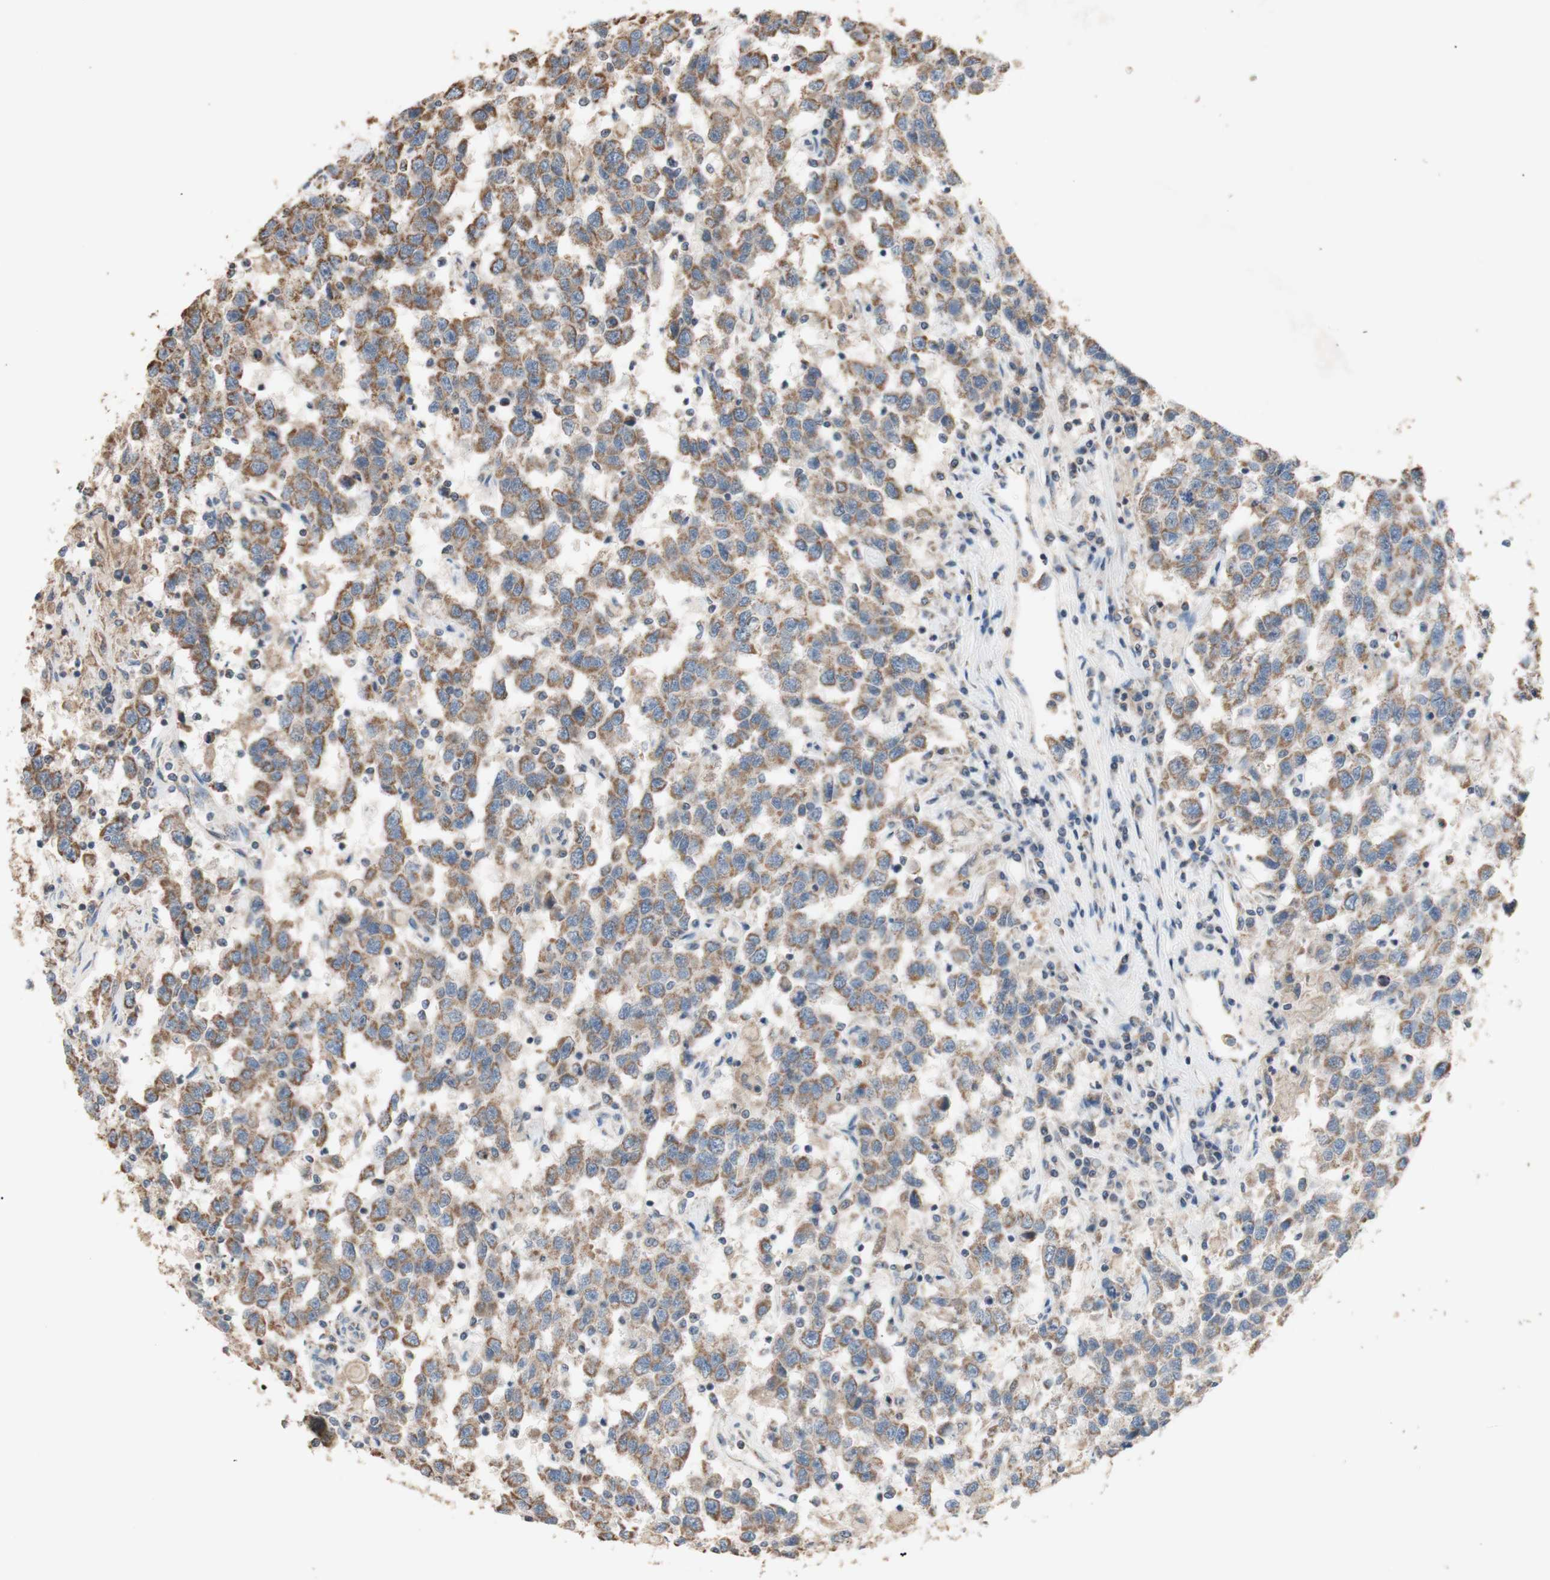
{"staining": {"intensity": "moderate", "quantity": ">75%", "location": "cytoplasmic/membranous"}, "tissue": "testis cancer", "cell_type": "Tumor cells", "image_type": "cancer", "snomed": [{"axis": "morphology", "description": "Seminoma, NOS"}, {"axis": "topography", "description": "Testis"}], "caption": "Immunohistochemical staining of testis cancer (seminoma) shows medium levels of moderate cytoplasmic/membranous protein expression in approximately >75% of tumor cells.", "gene": "PTGIS", "patient": {"sex": "male", "age": 41}}